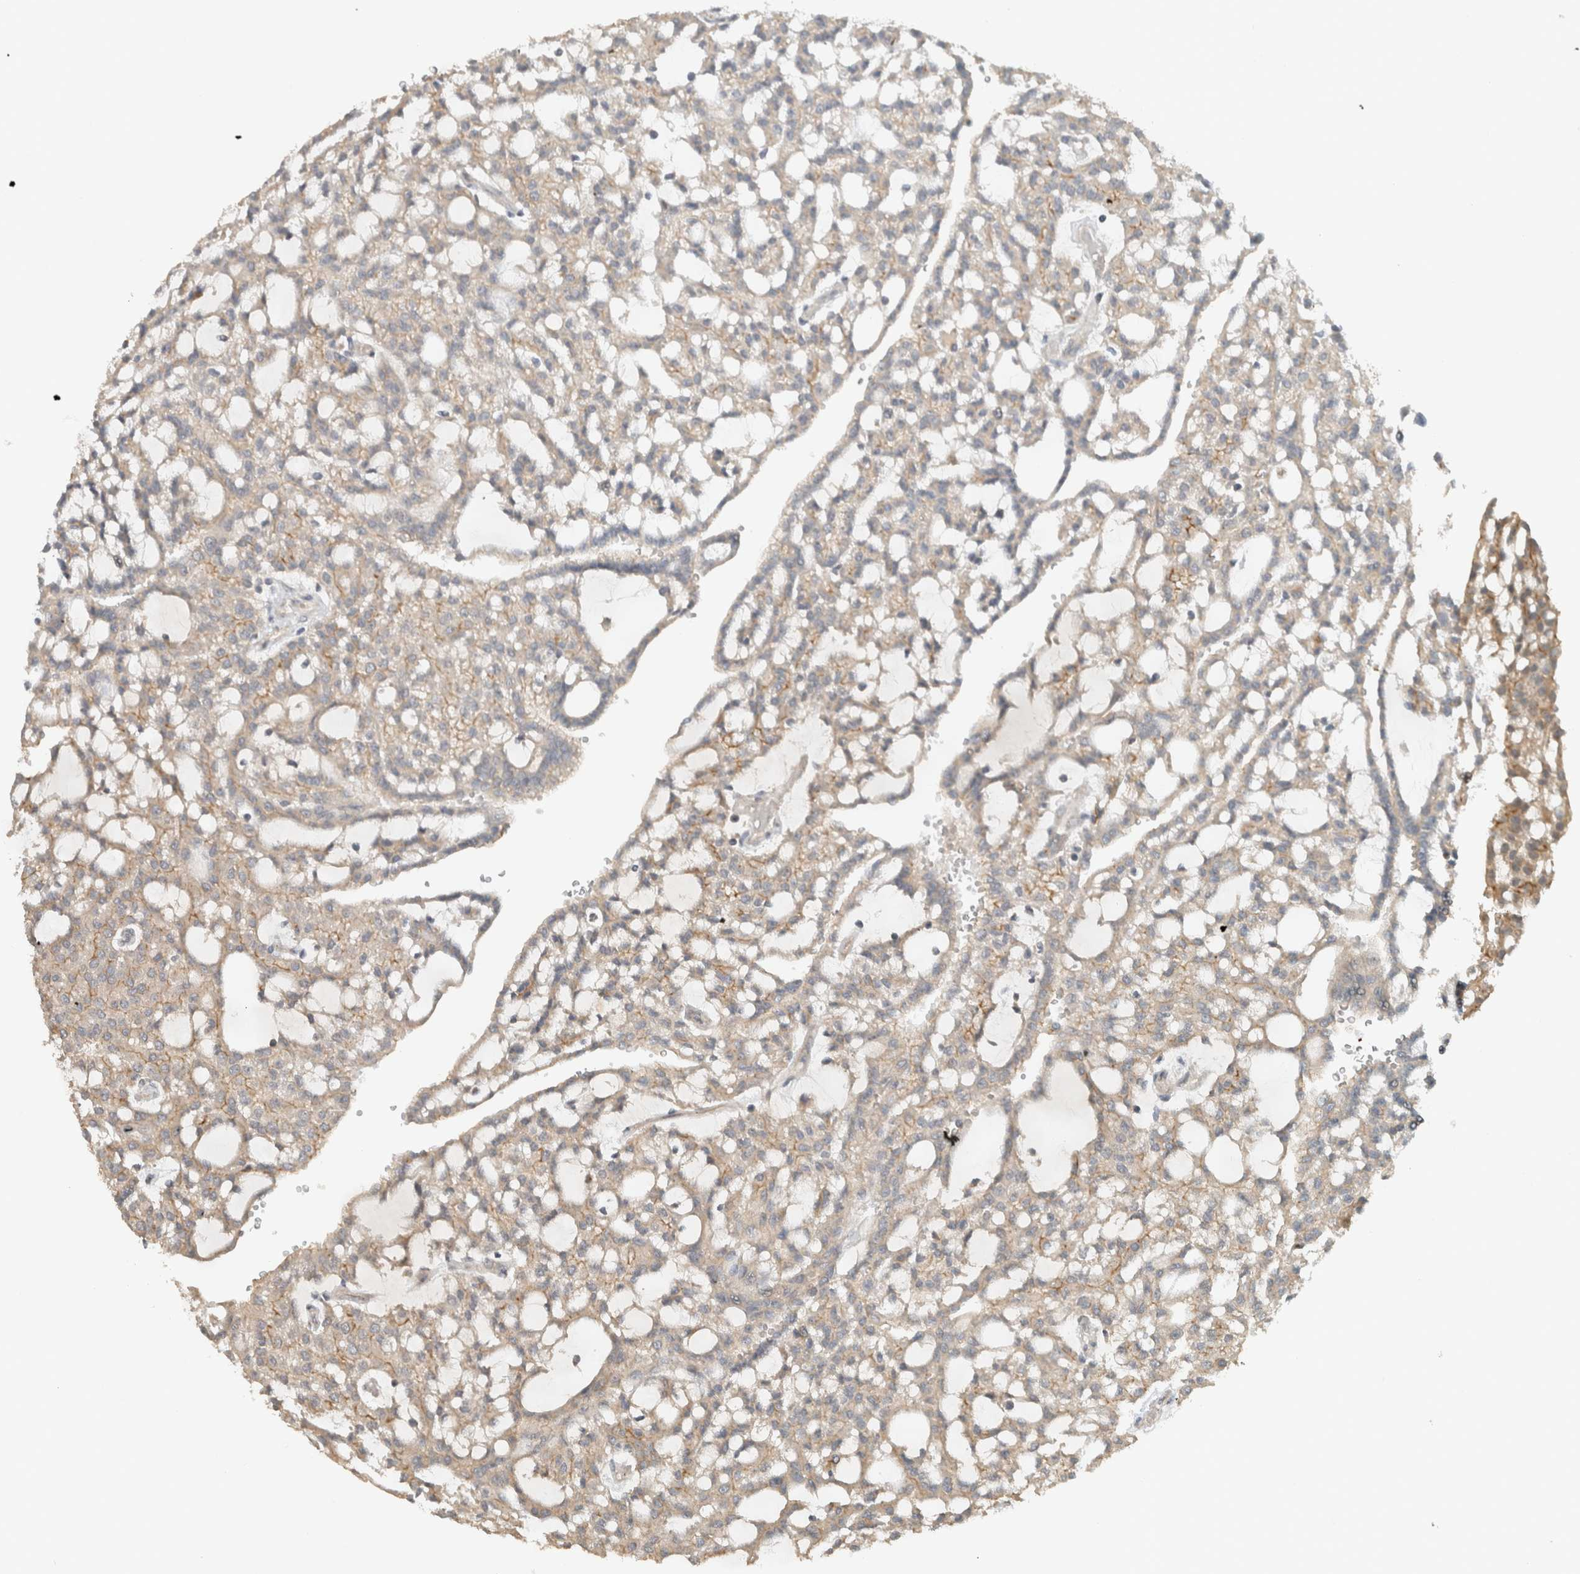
{"staining": {"intensity": "weak", "quantity": "25%-75%", "location": "cytoplasmic/membranous"}, "tissue": "renal cancer", "cell_type": "Tumor cells", "image_type": "cancer", "snomed": [{"axis": "morphology", "description": "Adenocarcinoma, NOS"}, {"axis": "topography", "description": "Kidney"}], "caption": "Immunohistochemistry (DAB) staining of human renal cancer shows weak cytoplasmic/membranous protein positivity in approximately 25%-75% of tumor cells. The staining was performed using DAB, with brown indicating positive protein expression. Nuclei are stained blue with hematoxylin.", "gene": "ERCC6L2", "patient": {"sex": "male", "age": 63}}